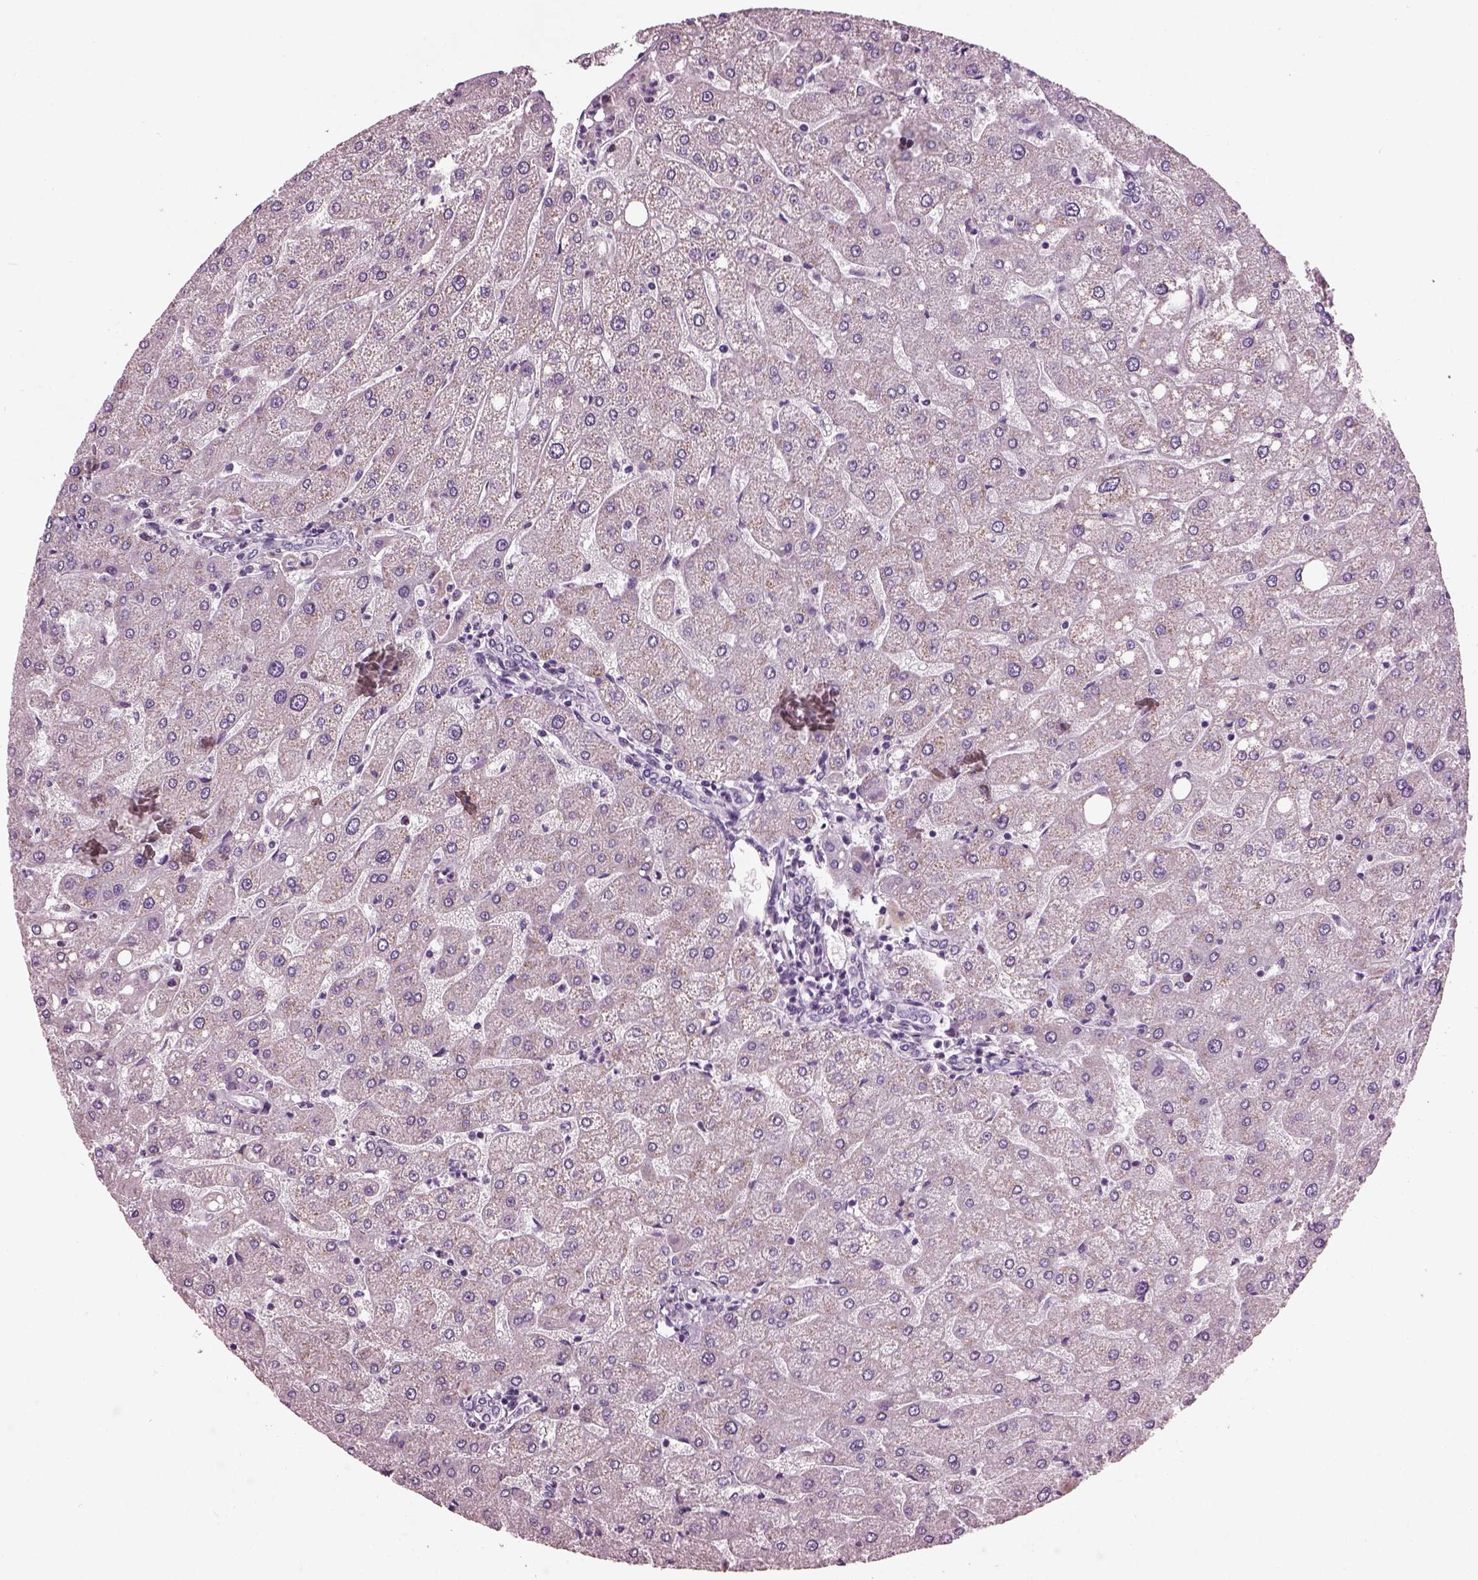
{"staining": {"intensity": "negative", "quantity": "none", "location": "none"}, "tissue": "liver", "cell_type": "Cholangiocytes", "image_type": "normal", "snomed": [{"axis": "morphology", "description": "Normal tissue, NOS"}, {"axis": "topography", "description": "Liver"}], "caption": "Immunohistochemical staining of benign liver displays no significant positivity in cholangiocytes. (Brightfield microscopy of DAB (3,3'-diaminobenzidine) immunohistochemistry (IHC) at high magnification).", "gene": "PRR9", "patient": {"sex": "male", "age": 67}}